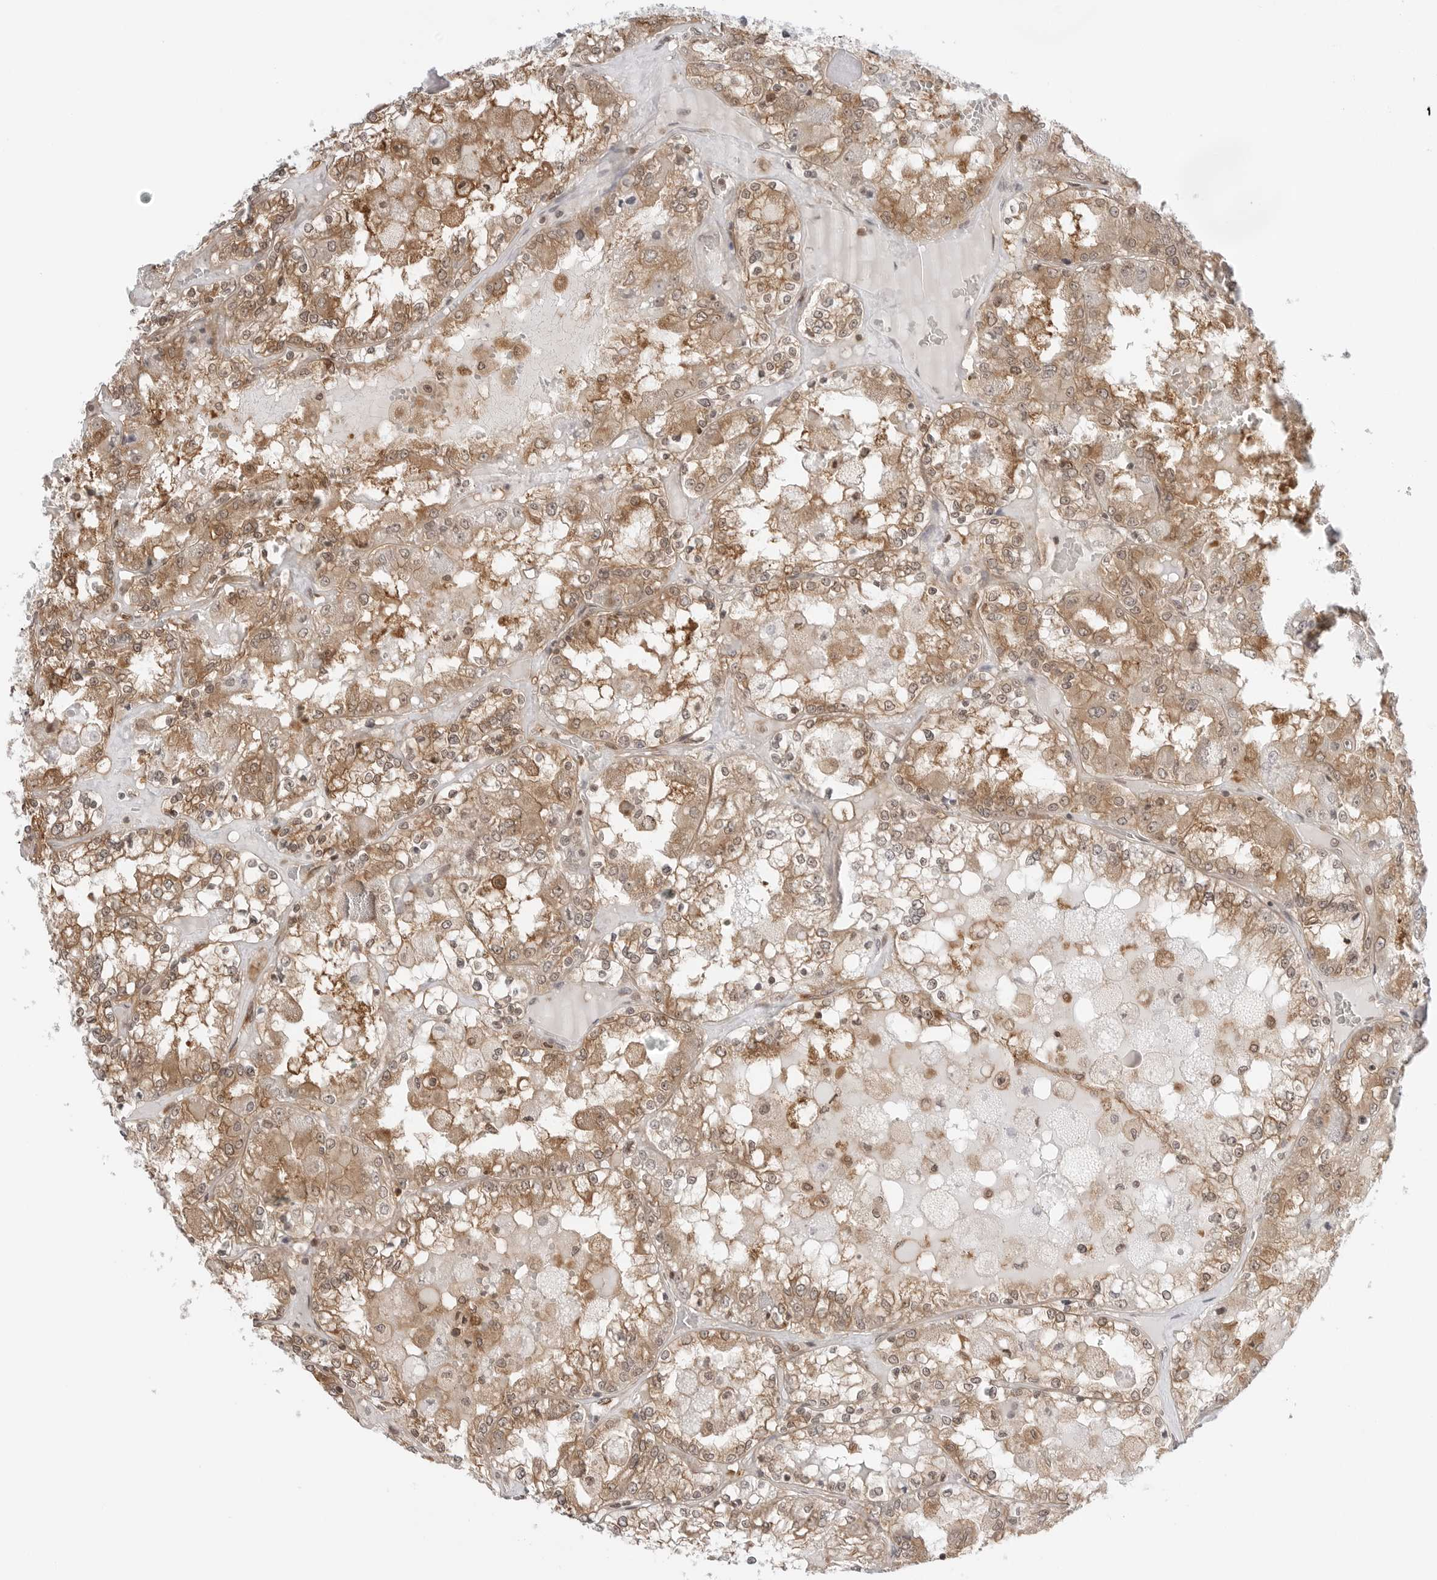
{"staining": {"intensity": "moderate", "quantity": ">75%", "location": "cytoplasmic/membranous,nuclear"}, "tissue": "renal cancer", "cell_type": "Tumor cells", "image_type": "cancer", "snomed": [{"axis": "morphology", "description": "Adenocarcinoma, NOS"}, {"axis": "topography", "description": "Kidney"}], "caption": "Tumor cells display medium levels of moderate cytoplasmic/membranous and nuclear expression in approximately >75% of cells in adenocarcinoma (renal). The staining was performed using DAB, with brown indicating positive protein expression. Nuclei are stained blue with hematoxylin.", "gene": "NUDC", "patient": {"sex": "female", "age": 56}}